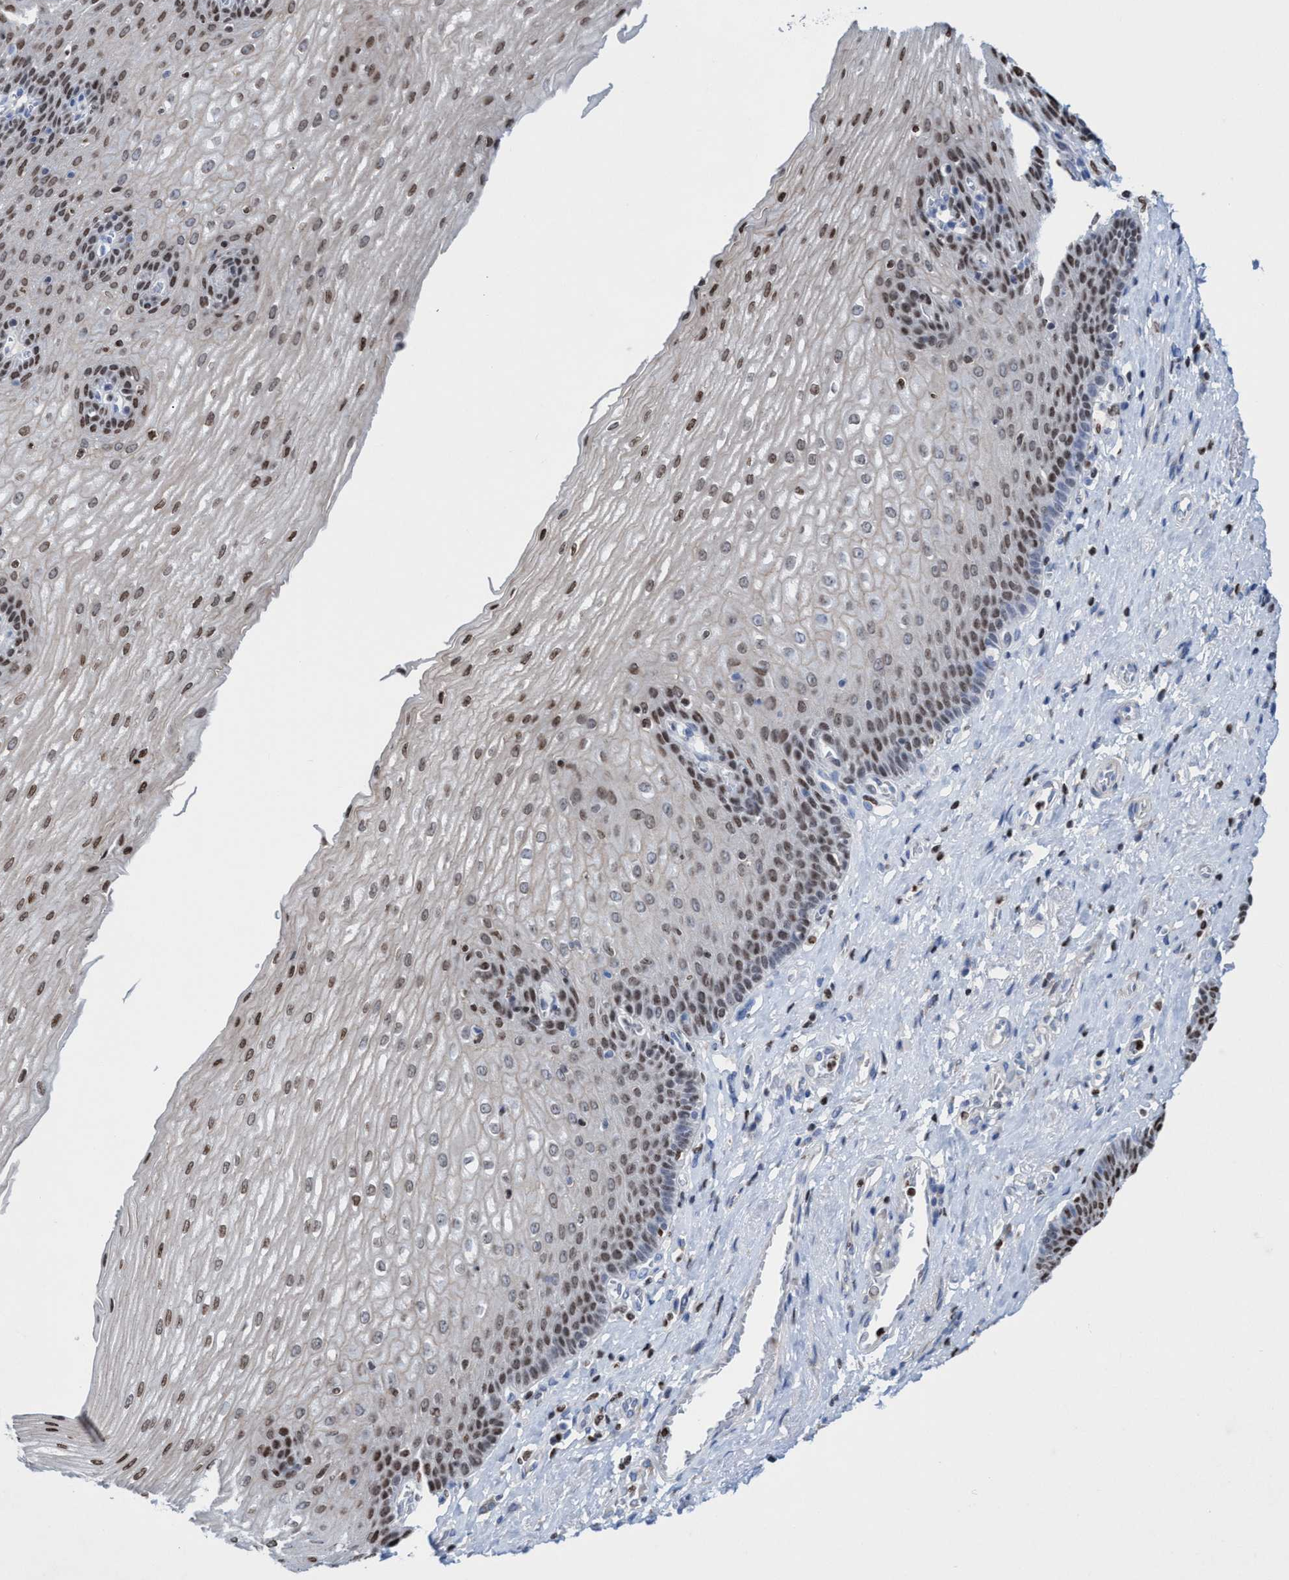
{"staining": {"intensity": "moderate", "quantity": ">75%", "location": "nuclear"}, "tissue": "esophagus", "cell_type": "Squamous epithelial cells", "image_type": "normal", "snomed": [{"axis": "morphology", "description": "Normal tissue, NOS"}, {"axis": "topography", "description": "Esophagus"}], "caption": "Protein positivity by immunohistochemistry reveals moderate nuclear expression in about >75% of squamous epithelial cells in unremarkable esophagus. Immunohistochemistry stains the protein of interest in brown and the nuclei are stained blue.", "gene": "CBX2", "patient": {"sex": "male", "age": 48}}